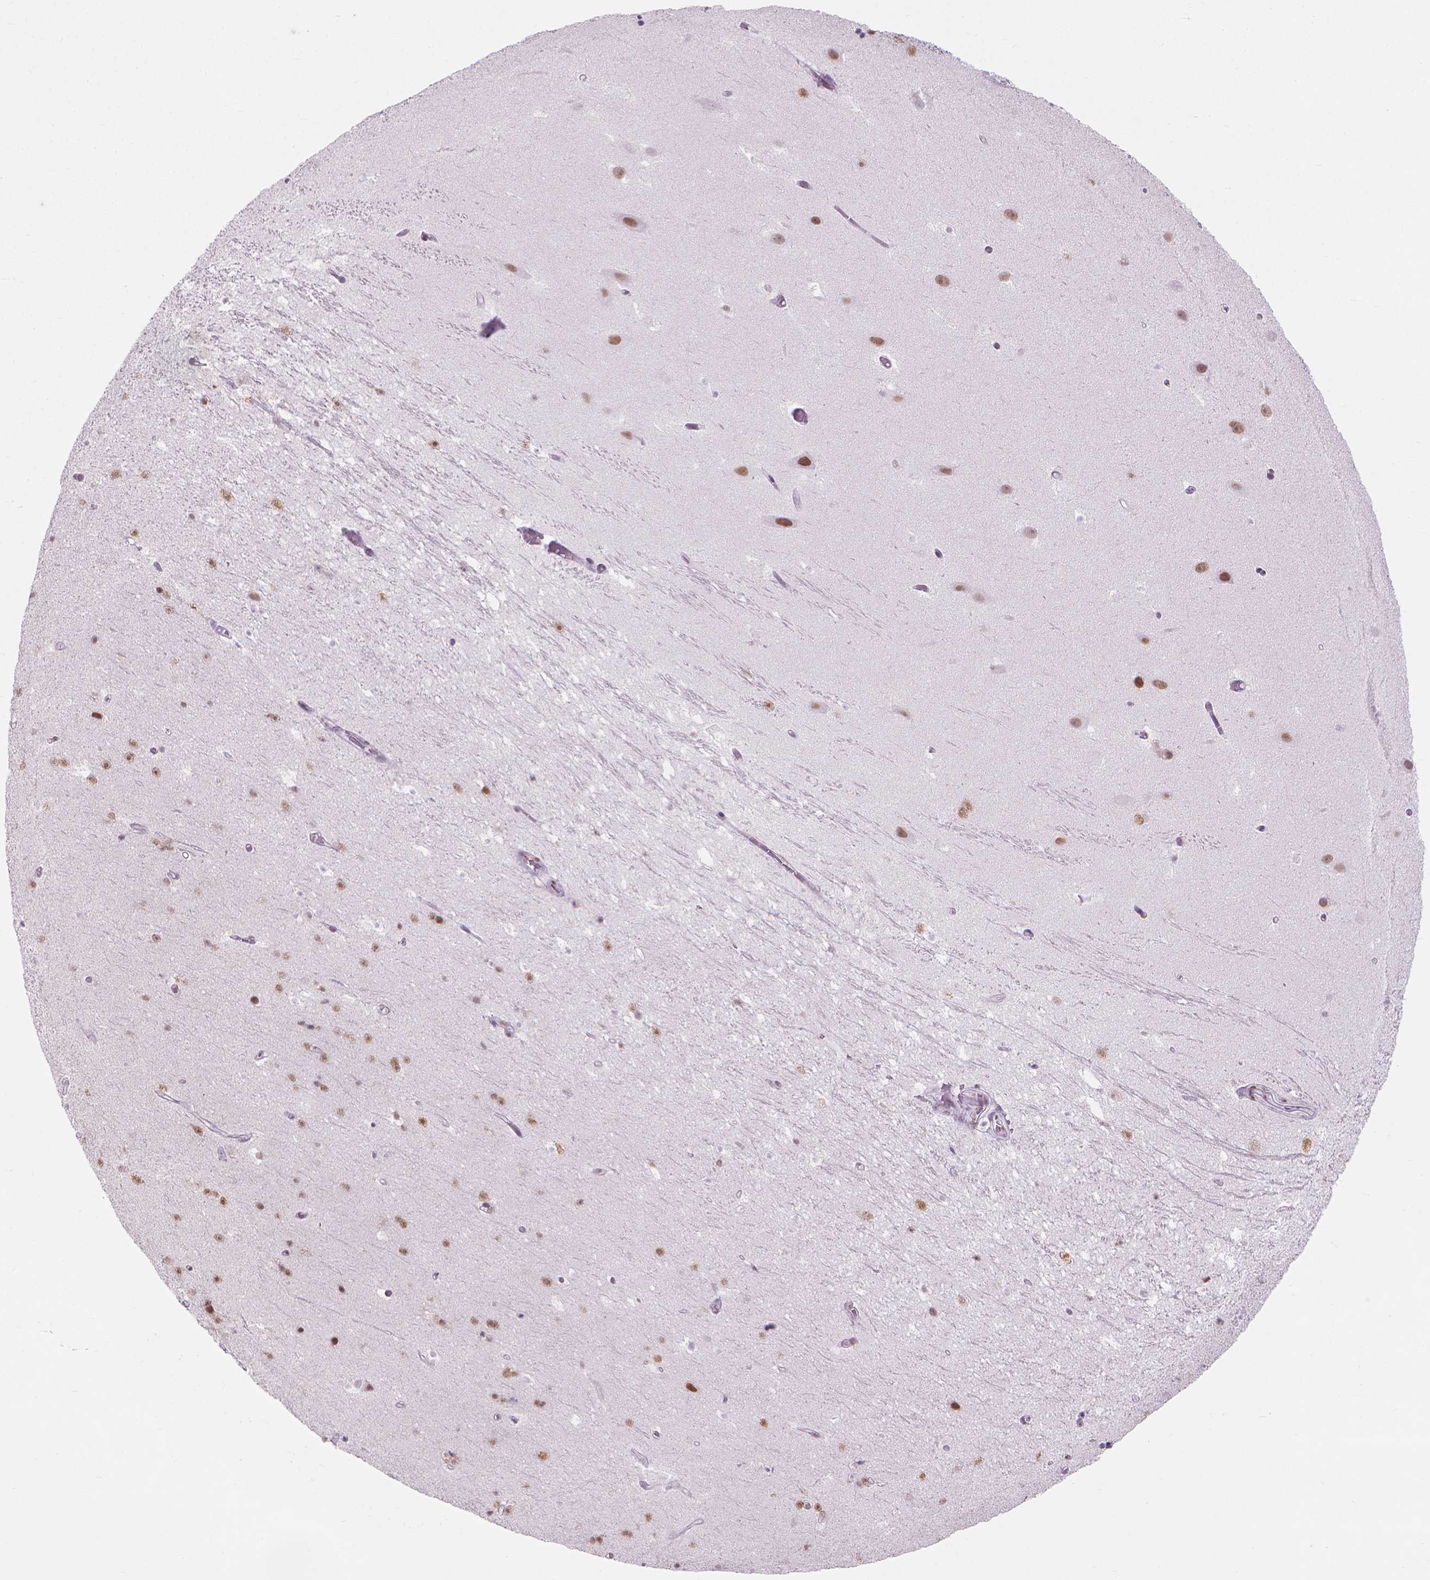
{"staining": {"intensity": "negative", "quantity": "none", "location": "none"}, "tissue": "hippocampus", "cell_type": "Glial cells", "image_type": "normal", "snomed": [{"axis": "morphology", "description": "Normal tissue, NOS"}, {"axis": "topography", "description": "Hippocampus"}], "caption": "High magnification brightfield microscopy of benign hippocampus stained with DAB (3,3'-diaminobenzidine) (brown) and counterstained with hematoxylin (blue): glial cells show no significant staining. (Stains: DAB immunohistochemistry (IHC) with hematoxylin counter stain, Microscopy: brightfield microscopy at high magnification).", "gene": "PIAS2", "patient": {"sex": "male", "age": 26}}